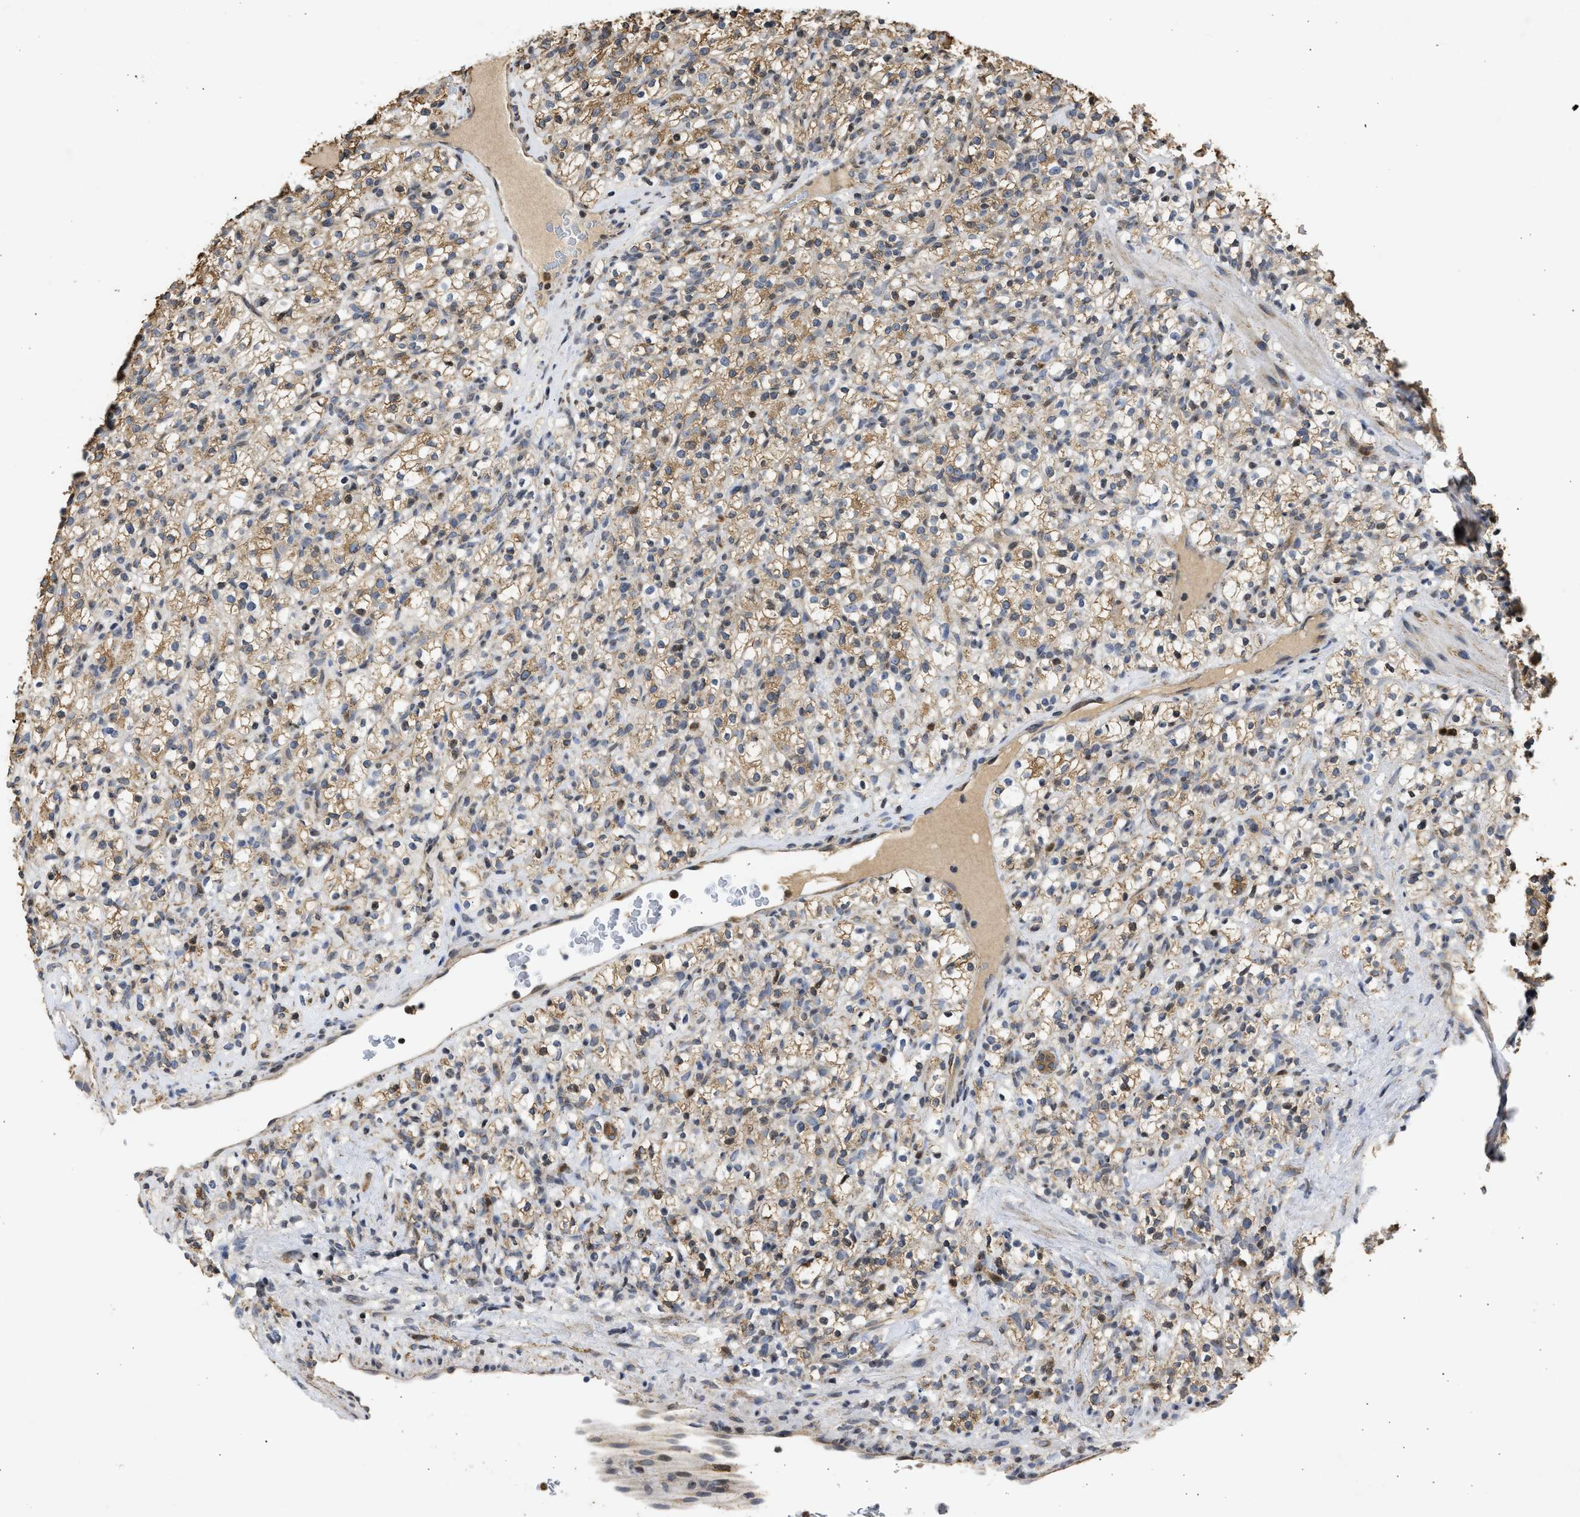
{"staining": {"intensity": "moderate", "quantity": "25%-75%", "location": "cytoplasmic/membranous"}, "tissue": "renal cancer", "cell_type": "Tumor cells", "image_type": "cancer", "snomed": [{"axis": "morphology", "description": "Normal tissue, NOS"}, {"axis": "morphology", "description": "Adenocarcinoma, NOS"}, {"axis": "topography", "description": "Kidney"}], "caption": "Tumor cells display medium levels of moderate cytoplasmic/membranous expression in approximately 25%-75% of cells in renal adenocarcinoma.", "gene": "ENSG00000142539", "patient": {"sex": "female", "age": 72}}